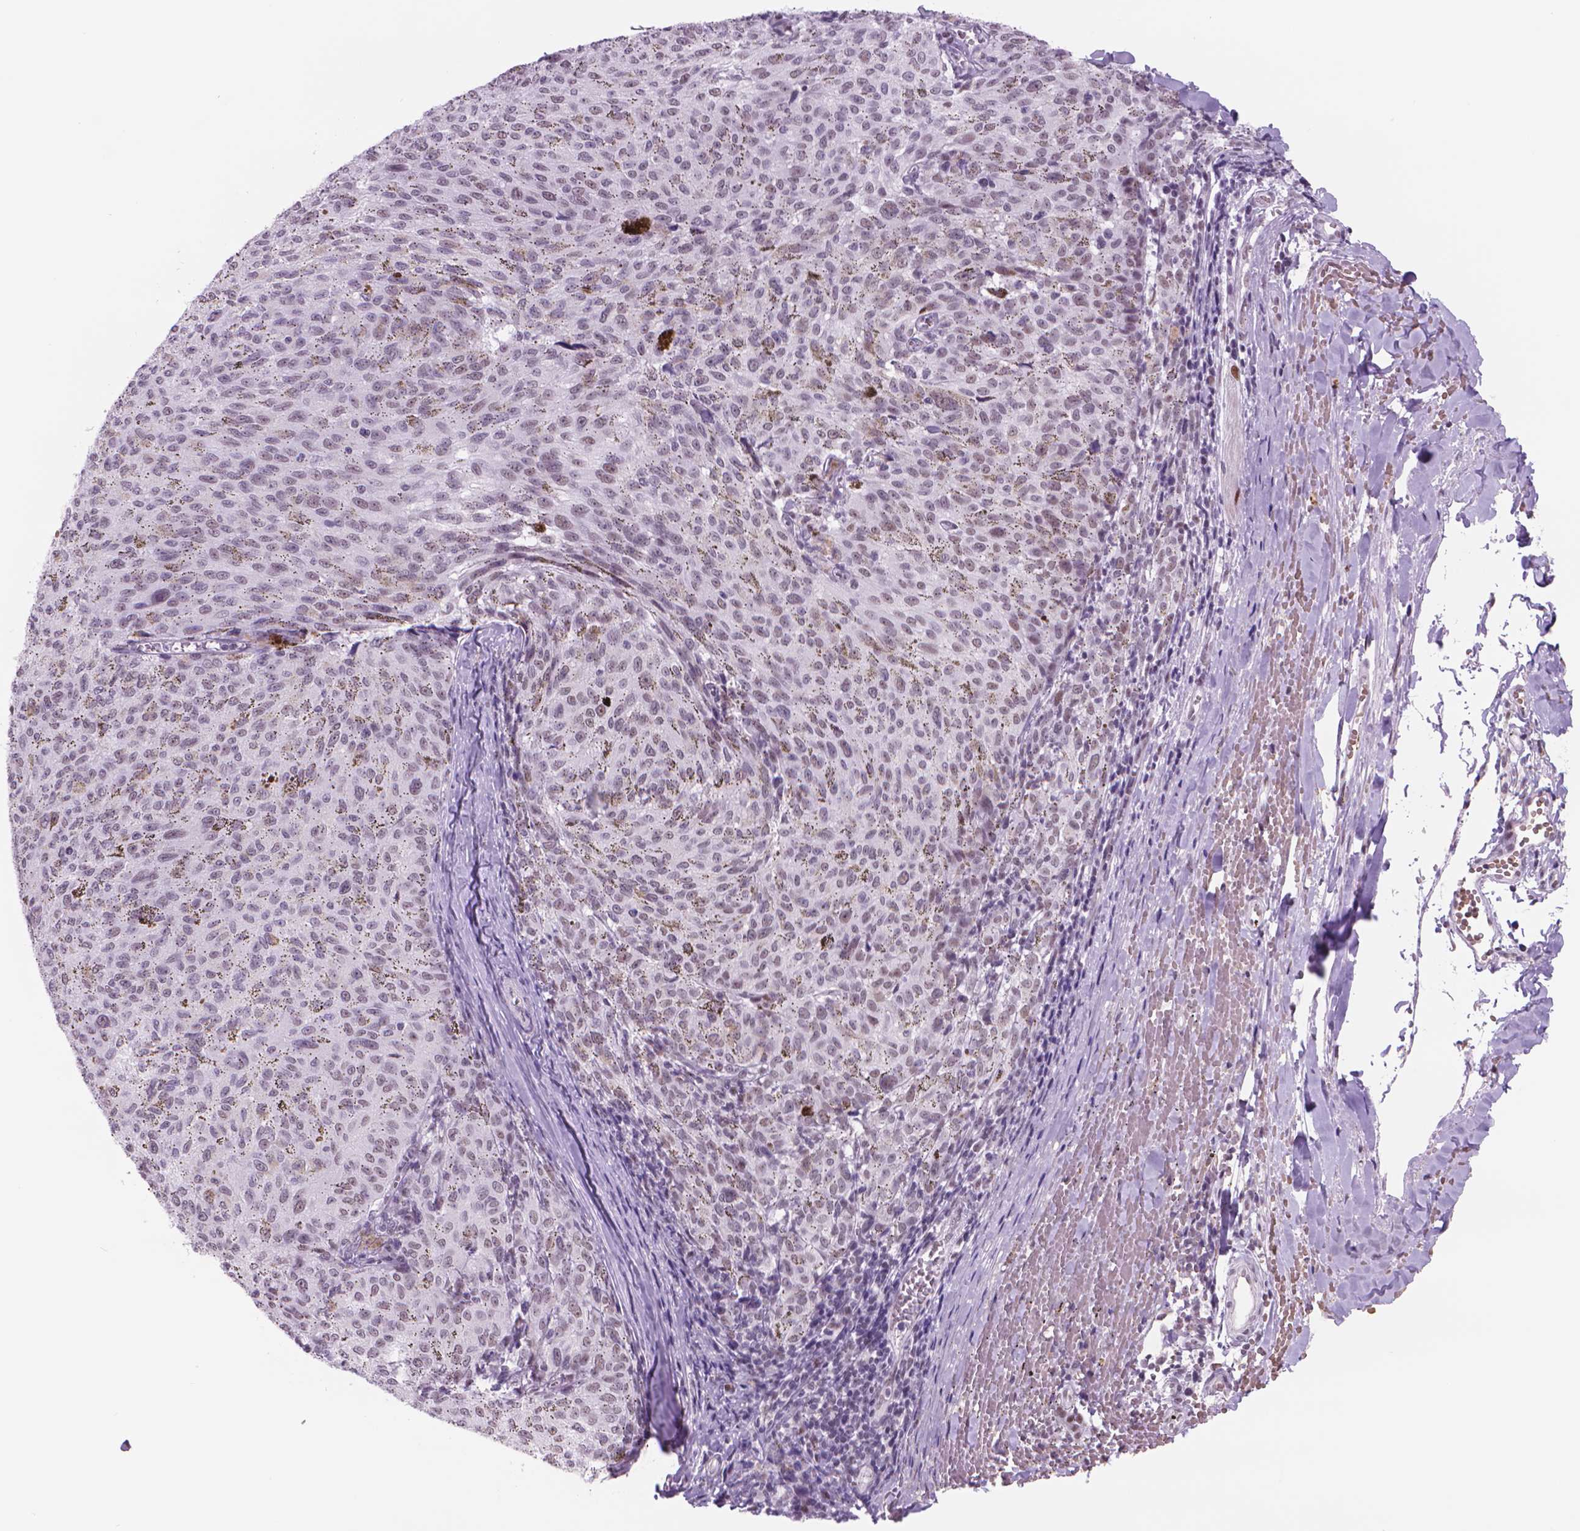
{"staining": {"intensity": "negative", "quantity": "none", "location": "none"}, "tissue": "melanoma", "cell_type": "Tumor cells", "image_type": "cancer", "snomed": [{"axis": "morphology", "description": "Malignant melanoma, NOS"}, {"axis": "topography", "description": "Skin"}], "caption": "An immunohistochemistry image of melanoma is shown. There is no staining in tumor cells of melanoma.", "gene": "POLR3D", "patient": {"sex": "female", "age": 72}}